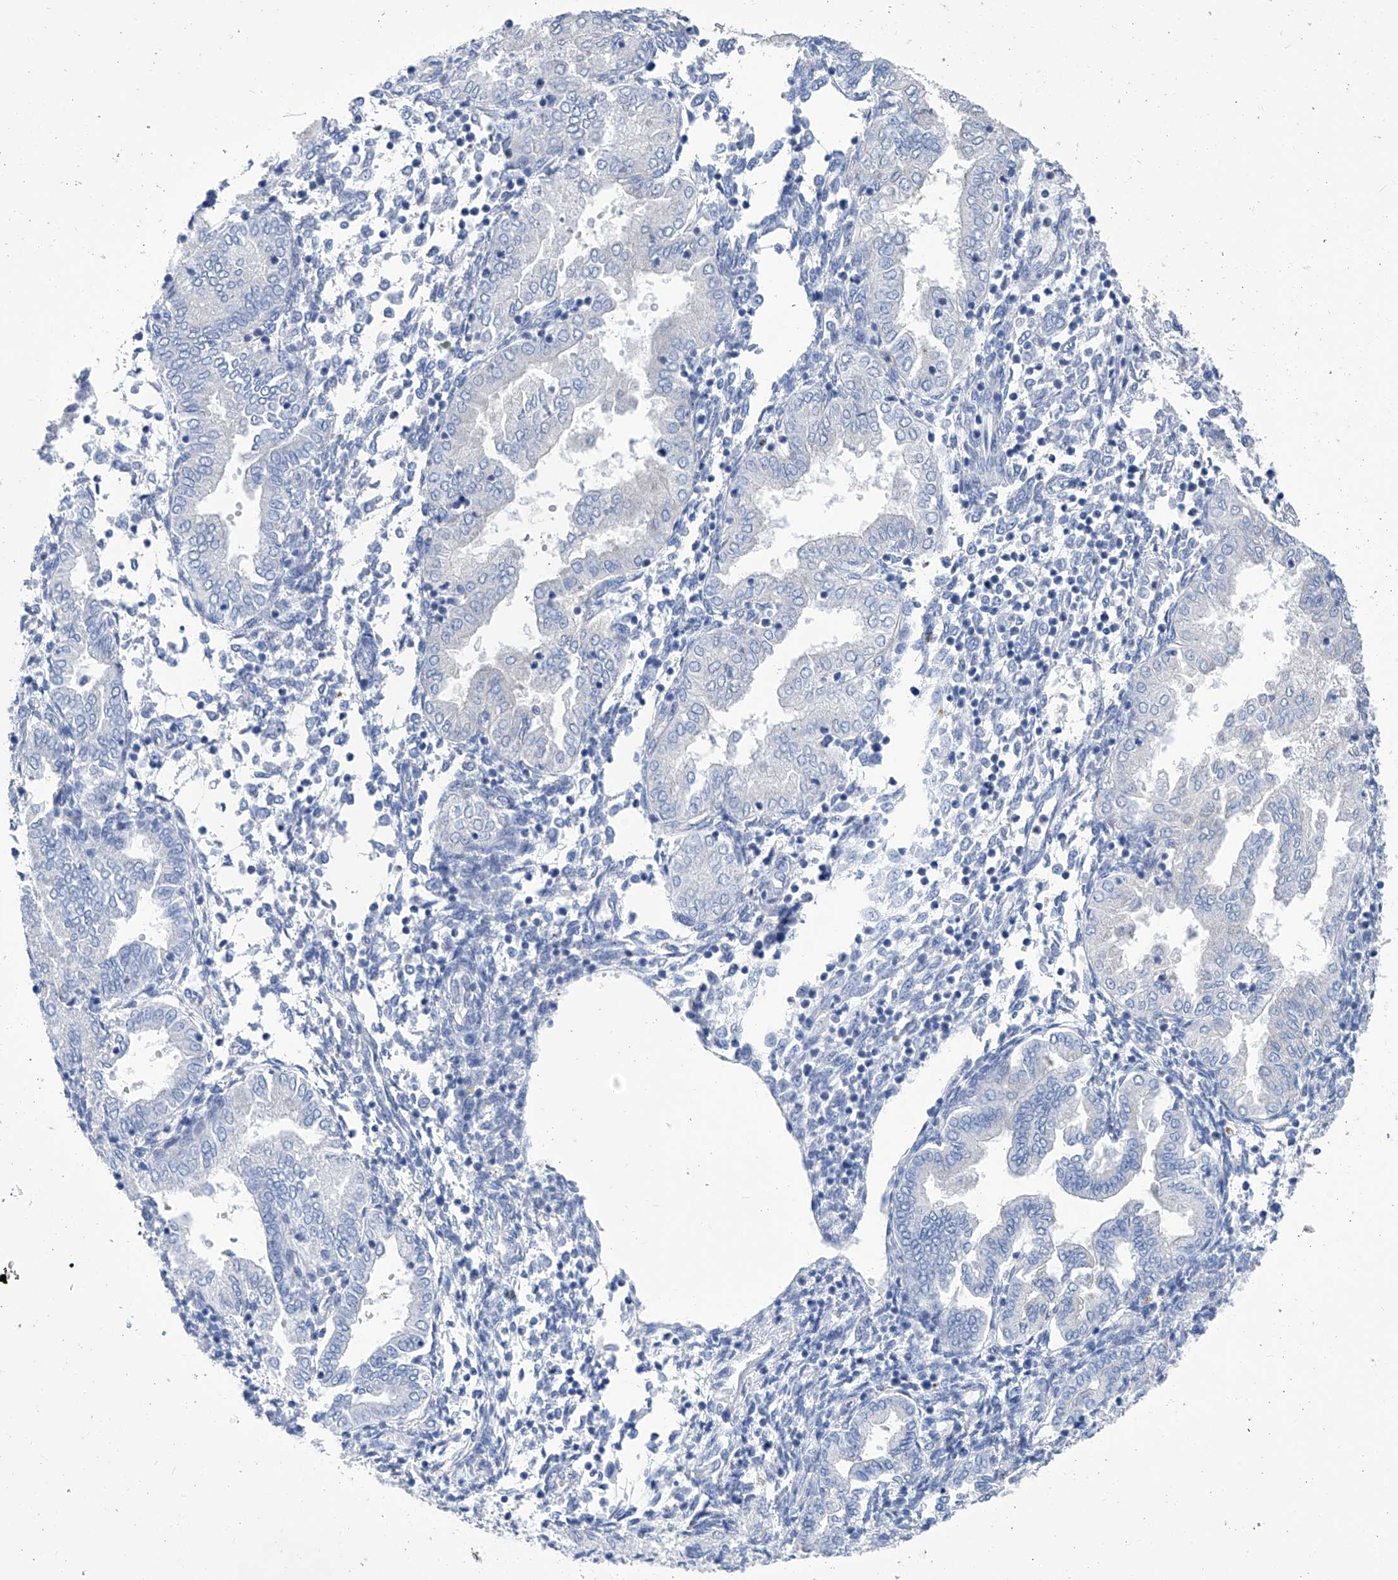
{"staining": {"intensity": "negative", "quantity": "none", "location": "none"}, "tissue": "endometrium", "cell_type": "Cells in endometrial stroma", "image_type": "normal", "snomed": [{"axis": "morphology", "description": "Normal tissue, NOS"}, {"axis": "topography", "description": "Endometrium"}], "caption": "IHC micrograph of unremarkable human endometrium stained for a protein (brown), which displays no expression in cells in endometrial stroma.", "gene": "SMS", "patient": {"sex": "female", "age": 53}}